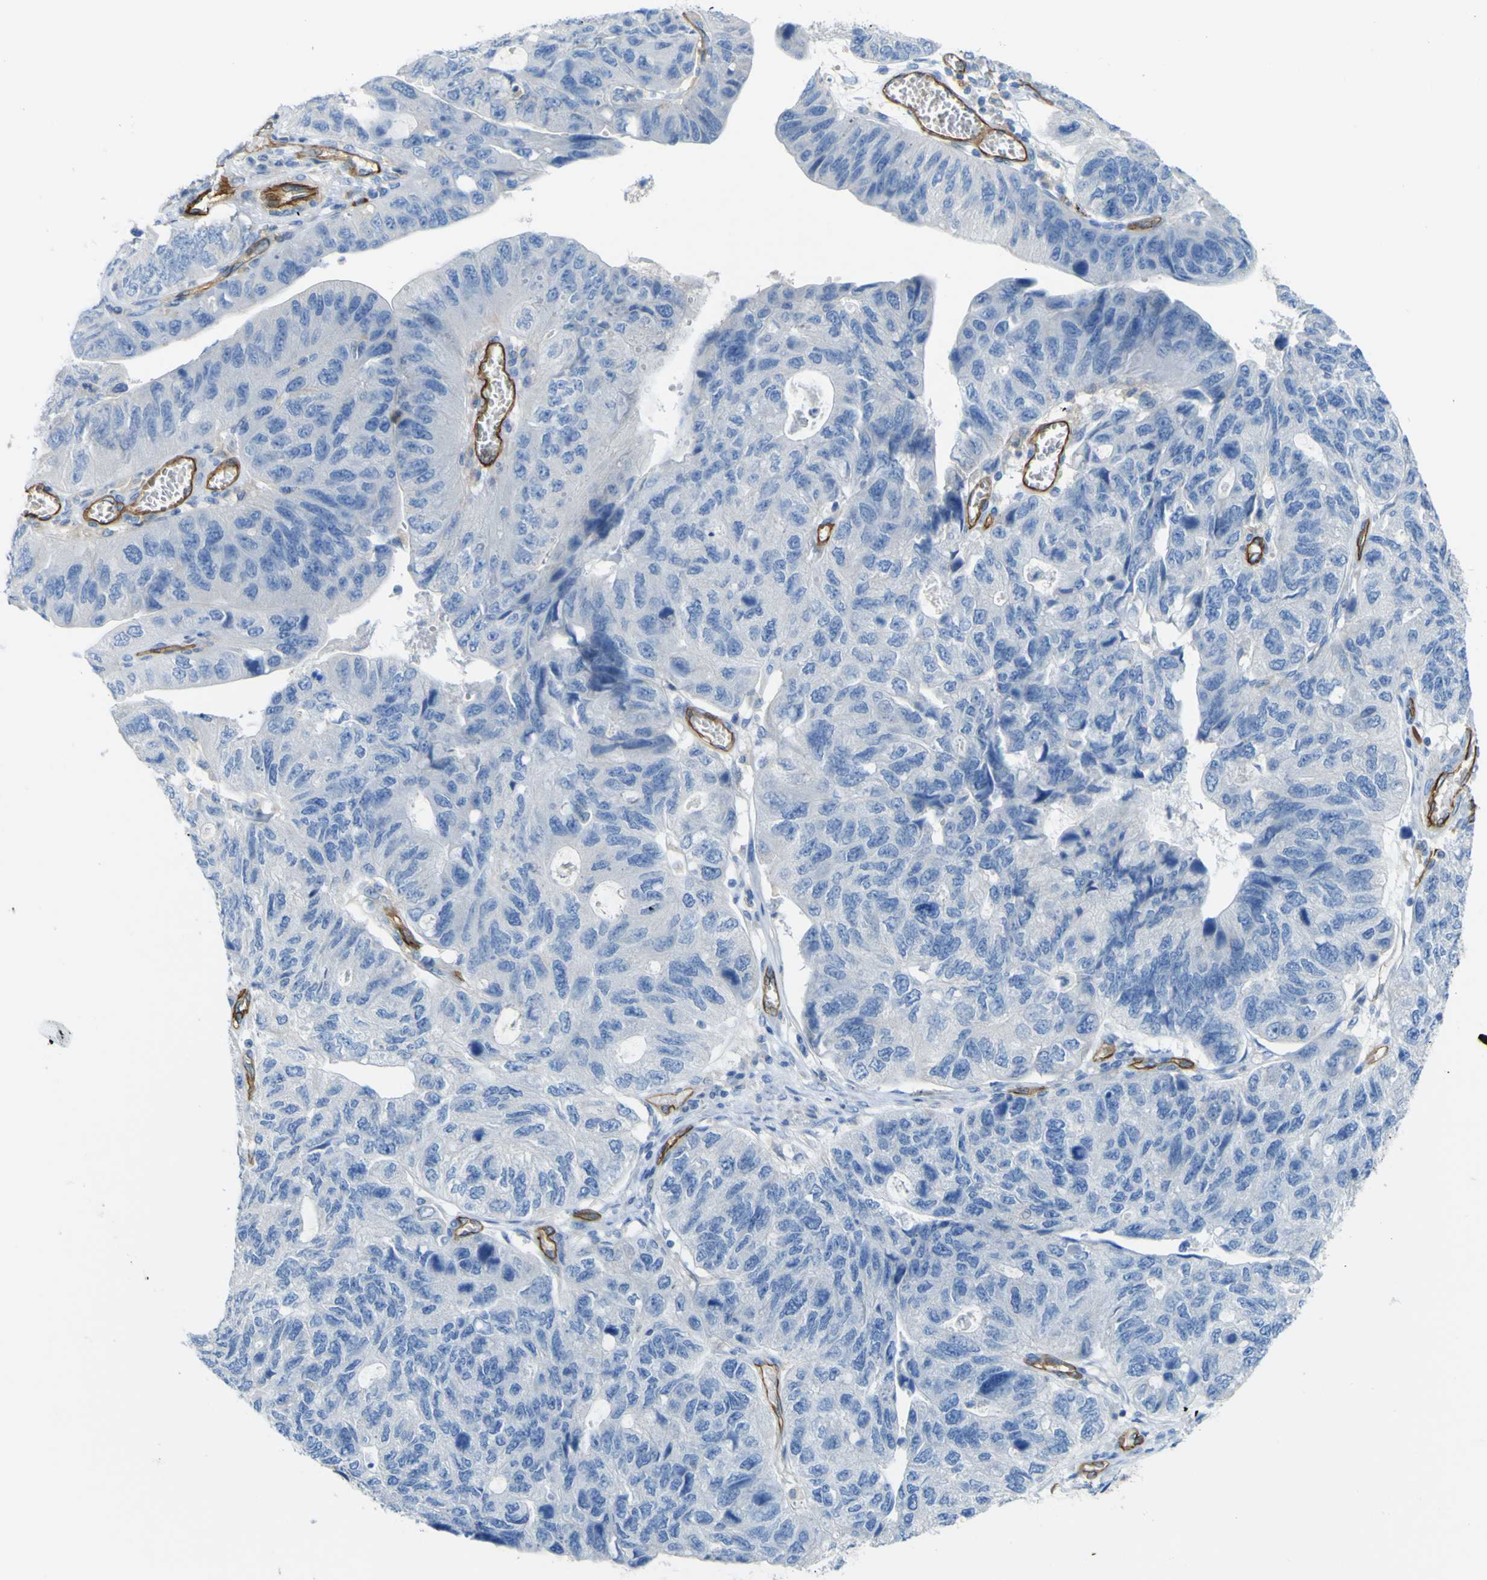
{"staining": {"intensity": "negative", "quantity": "none", "location": "none"}, "tissue": "stomach cancer", "cell_type": "Tumor cells", "image_type": "cancer", "snomed": [{"axis": "morphology", "description": "Adenocarcinoma, NOS"}, {"axis": "topography", "description": "Stomach"}], "caption": "The image exhibits no staining of tumor cells in stomach cancer. (Stains: DAB (3,3'-diaminobenzidine) IHC with hematoxylin counter stain, Microscopy: brightfield microscopy at high magnification).", "gene": "CD93", "patient": {"sex": "male", "age": 59}}